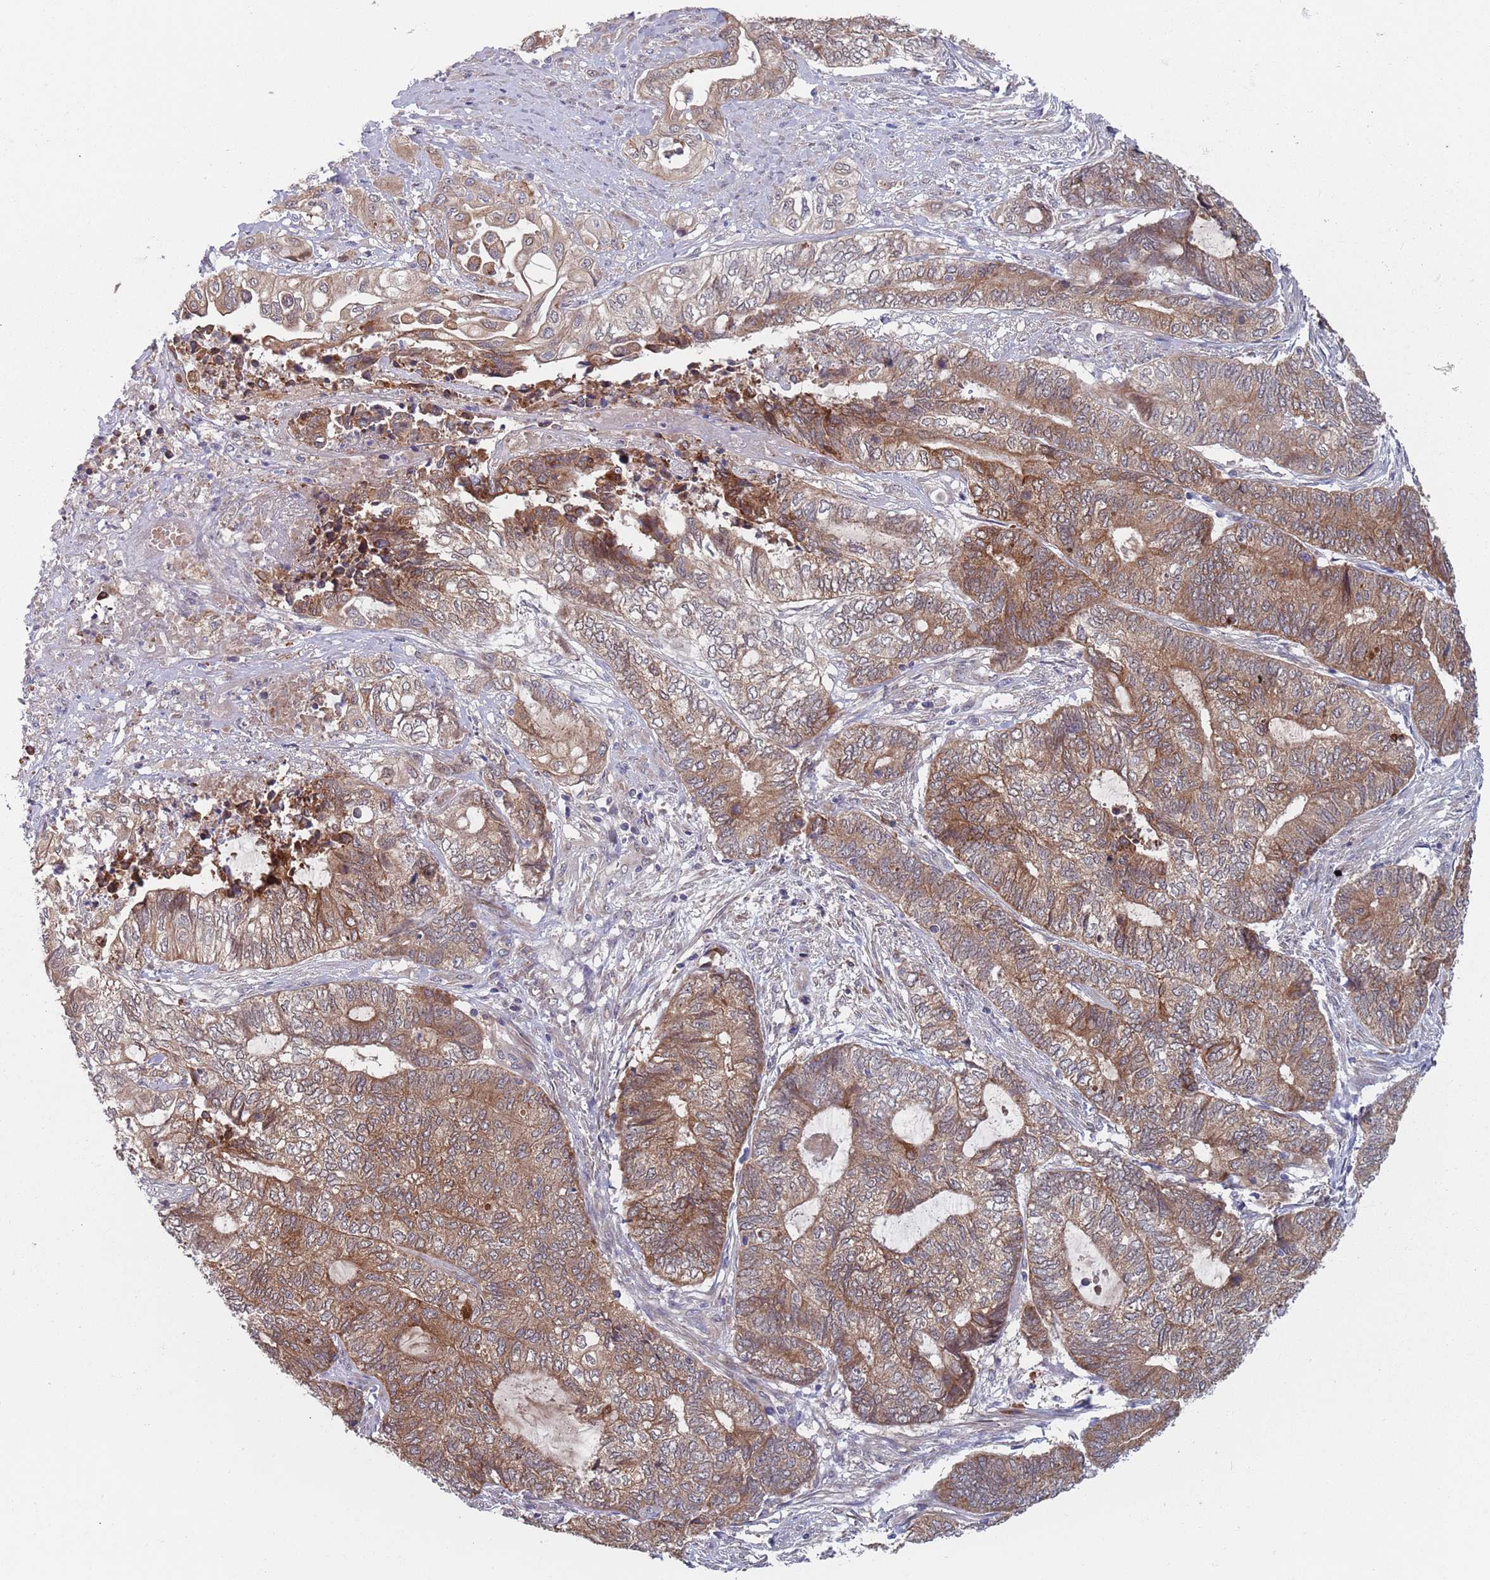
{"staining": {"intensity": "moderate", "quantity": ">75%", "location": "cytoplasmic/membranous"}, "tissue": "endometrial cancer", "cell_type": "Tumor cells", "image_type": "cancer", "snomed": [{"axis": "morphology", "description": "Adenocarcinoma, NOS"}, {"axis": "topography", "description": "Uterus"}, {"axis": "topography", "description": "Endometrium"}], "caption": "The histopathology image demonstrates staining of endometrial cancer (adenocarcinoma), revealing moderate cytoplasmic/membranous protein staining (brown color) within tumor cells.", "gene": "ZNF140", "patient": {"sex": "female", "age": 70}}